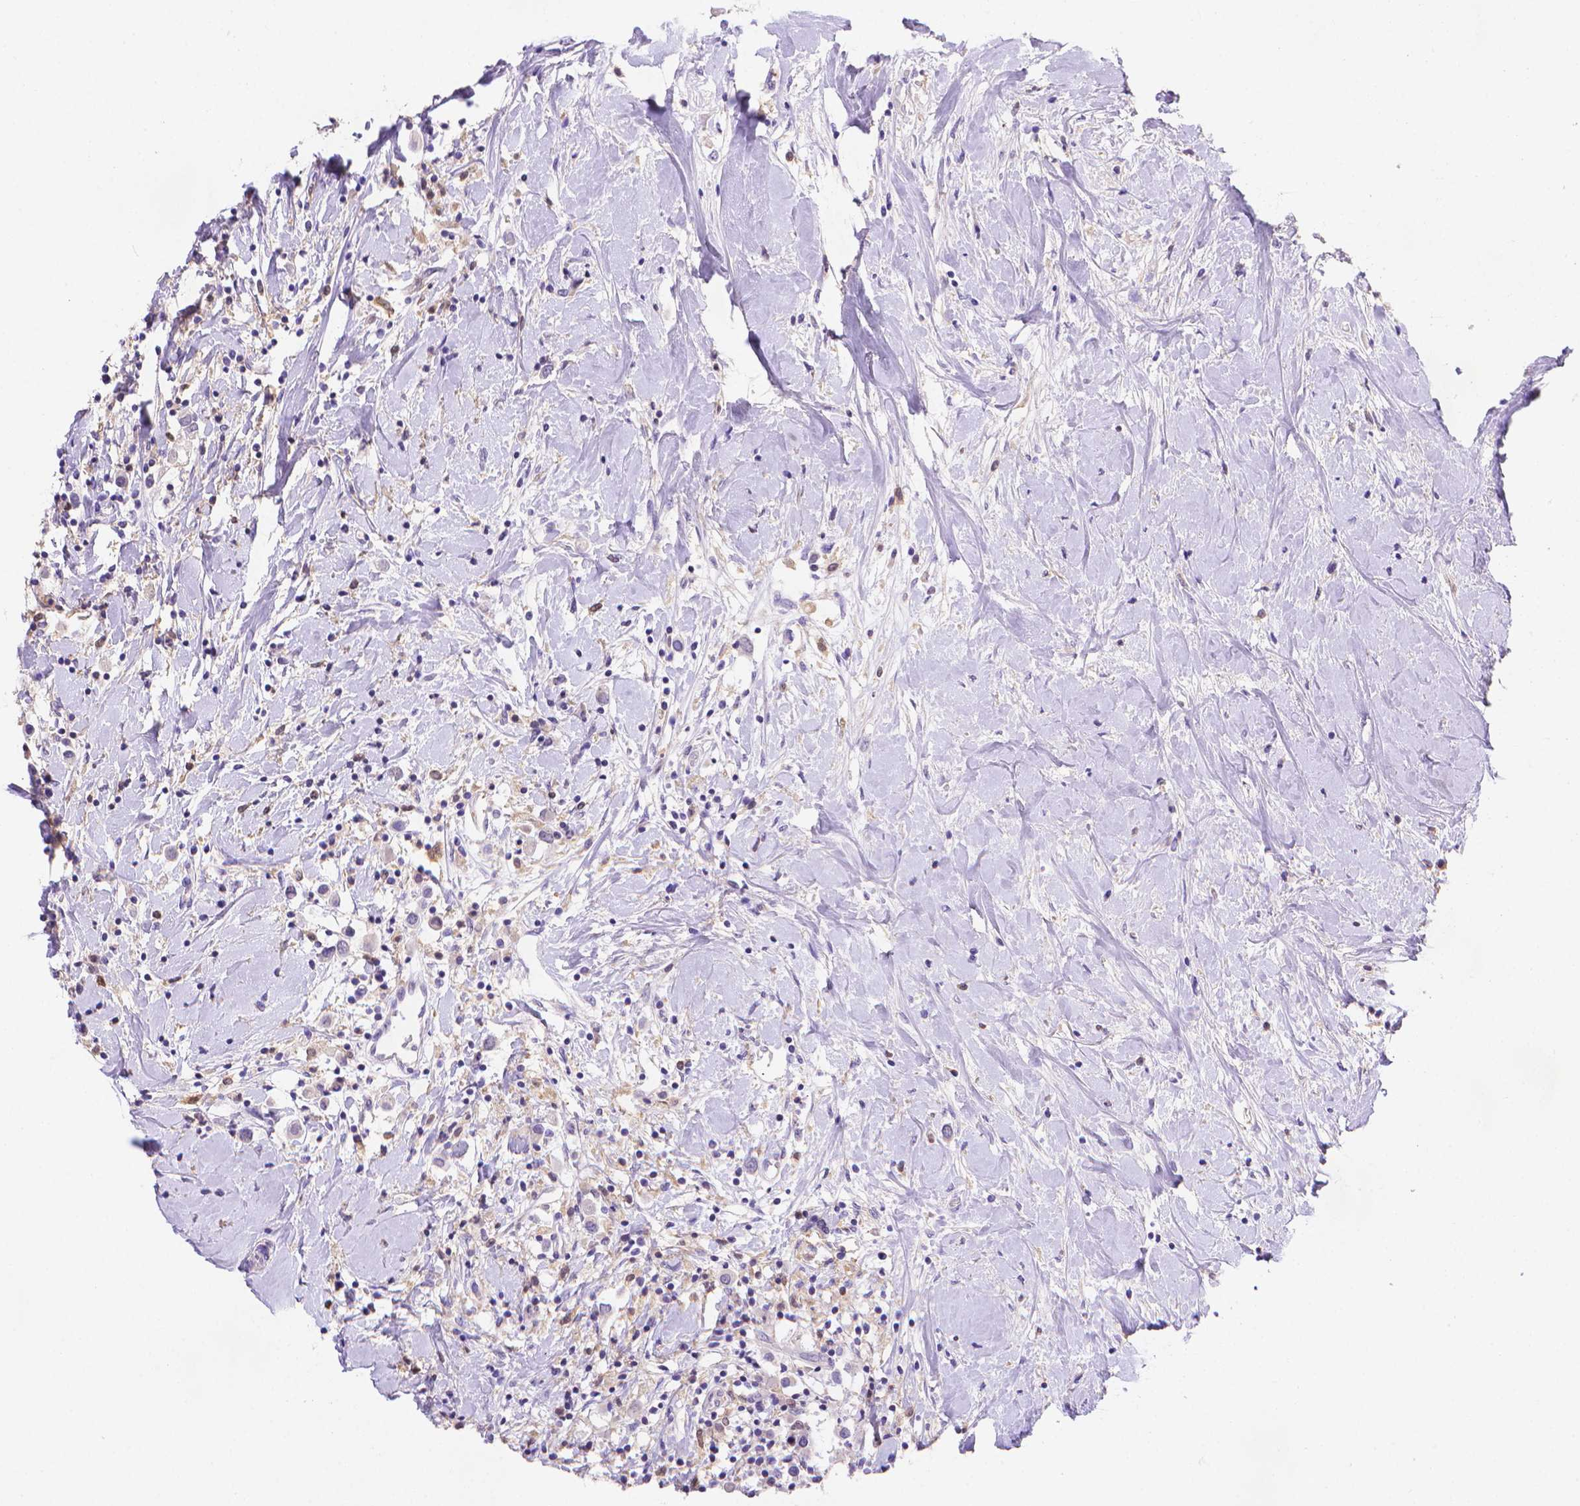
{"staining": {"intensity": "negative", "quantity": "none", "location": "none"}, "tissue": "breast cancer", "cell_type": "Tumor cells", "image_type": "cancer", "snomed": [{"axis": "morphology", "description": "Duct carcinoma"}, {"axis": "topography", "description": "Breast"}], "caption": "Human breast cancer stained for a protein using IHC exhibits no positivity in tumor cells.", "gene": "FGD2", "patient": {"sex": "female", "age": 61}}